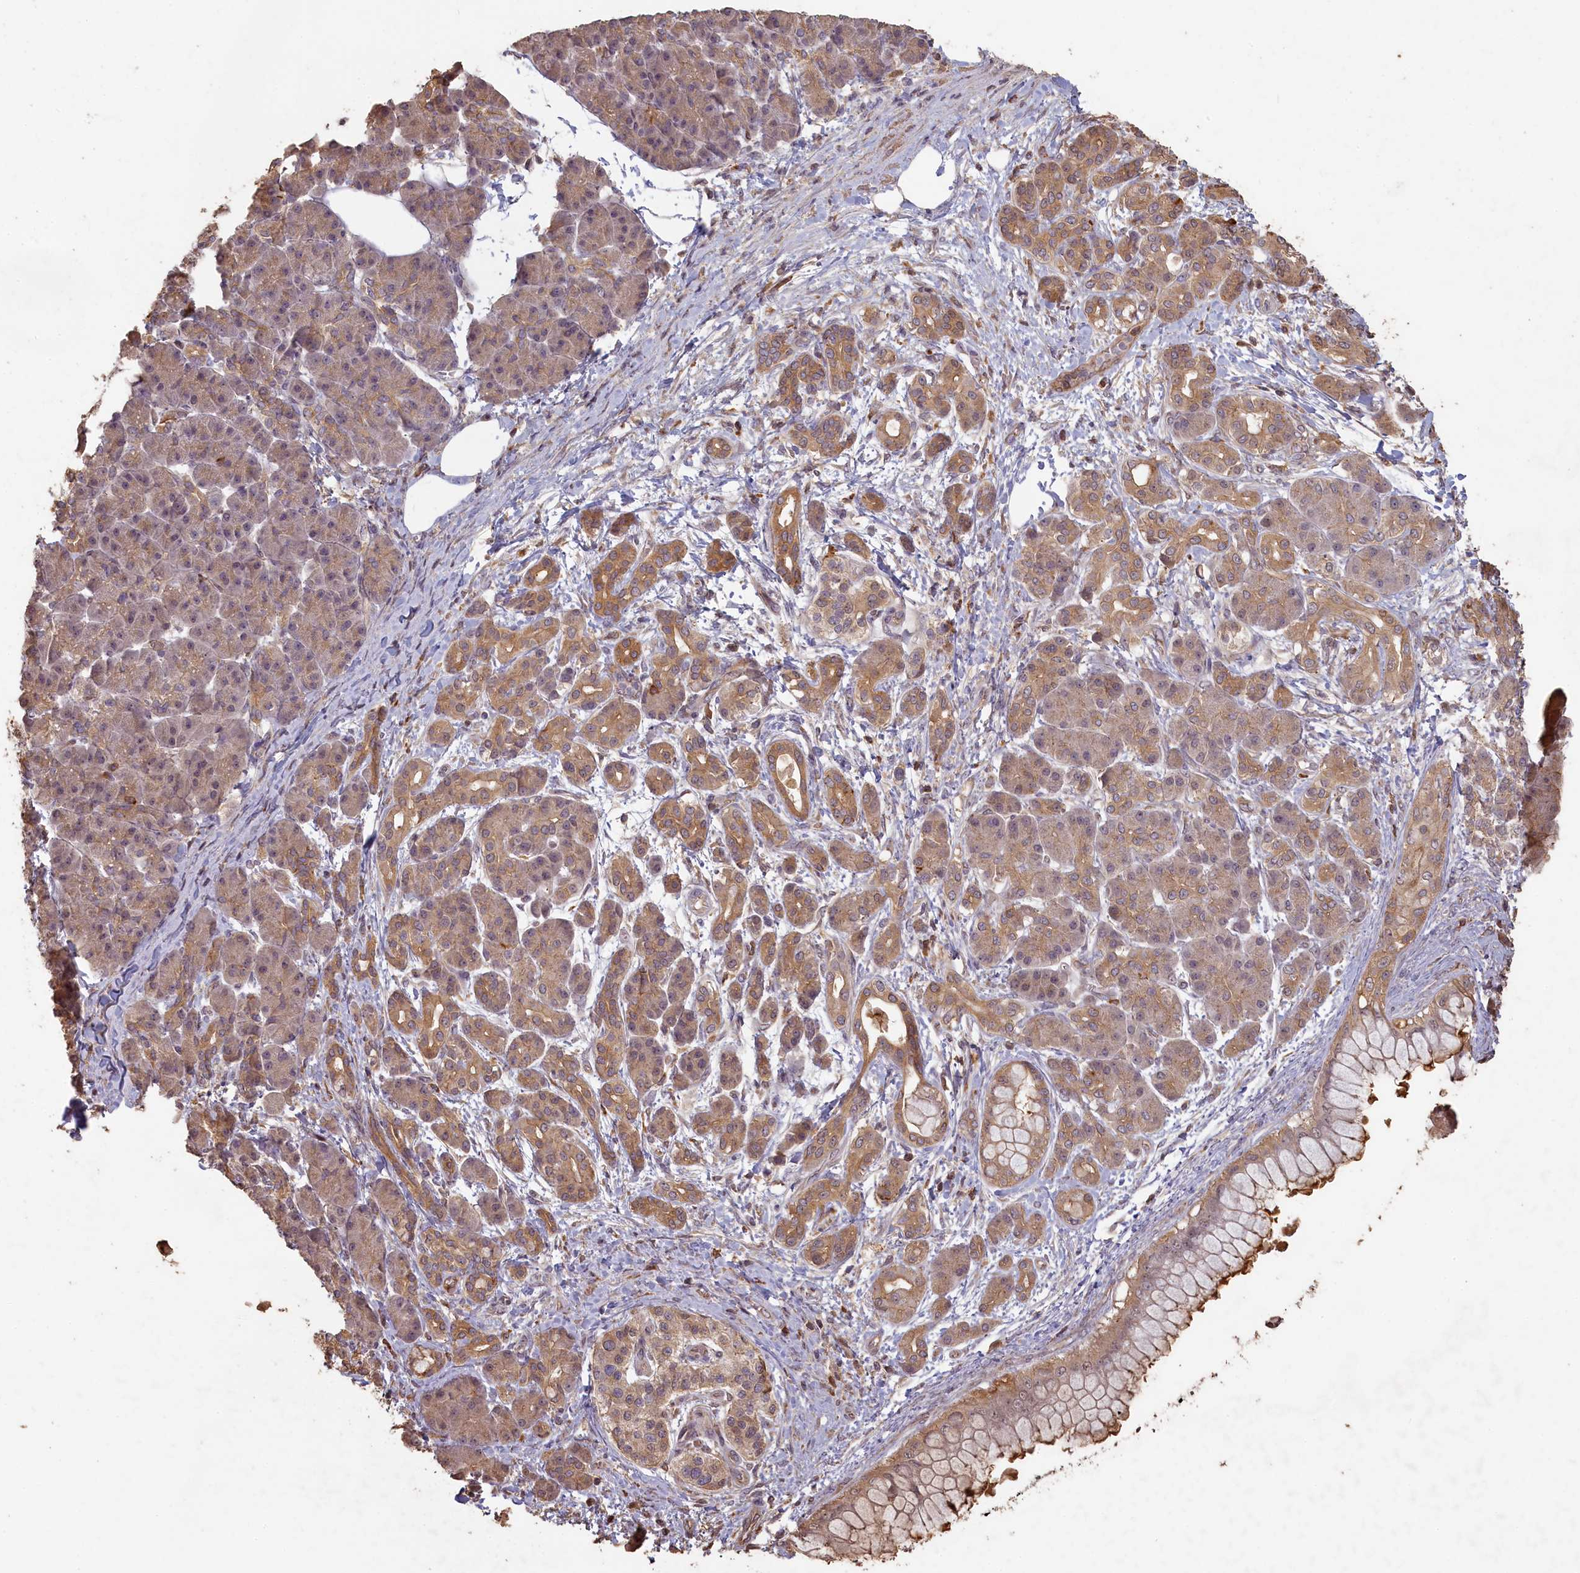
{"staining": {"intensity": "moderate", "quantity": "25%-75%", "location": "cytoplasmic/membranous"}, "tissue": "pancreatic cancer", "cell_type": "Tumor cells", "image_type": "cancer", "snomed": [{"axis": "morphology", "description": "Normal tissue, NOS"}, {"axis": "morphology", "description": "Adenocarcinoma, NOS"}, {"axis": "topography", "description": "Pancreas"}], "caption": "Protein staining of pancreatic cancer (adenocarcinoma) tissue shows moderate cytoplasmic/membranous staining in about 25%-75% of tumor cells.", "gene": "MADD", "patient": {"sex": "female", "age": 55}}